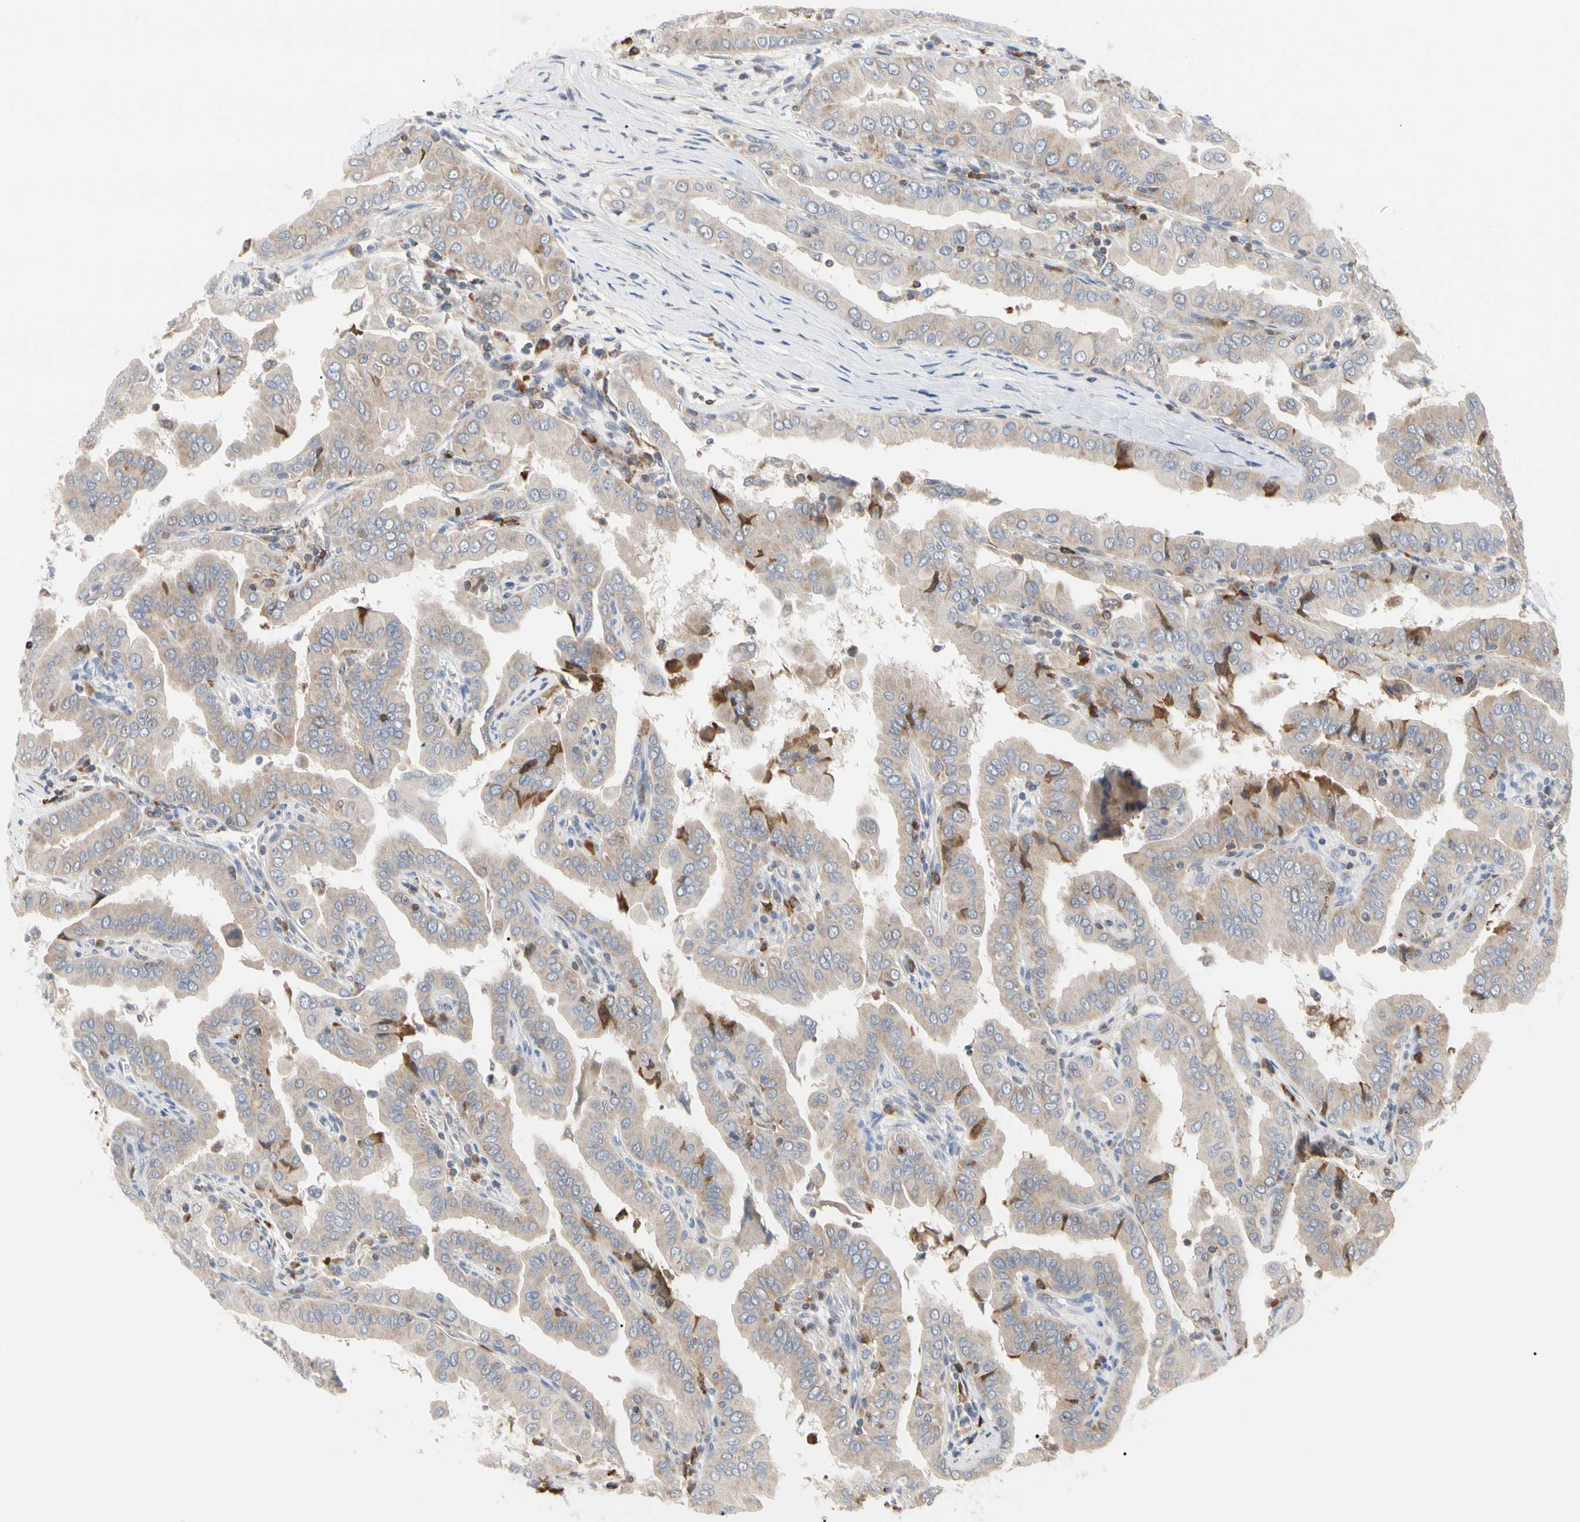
{"staining": {"intensity": "weak", "quantity": ">75%", "location": "cytoplasmic/membranous"}, "tissue": "thyroid cancer", "cell_type": "Tumor cells", "image_type": "cancer", "snomed": [{"axis": "morphology", "description": "Papillary adenocarcinoma, NOS"}, {"axis": "topography", "description": "Thyroid gland"}], "caption": "Immunohistochemical staining of human thyroid cancer reveals low levels of weak cytoplasmic/membranous expression in approximately >75% of tumor cells.", "gene": "MCL1", "patient": {"sex": "male", "age": 33}}